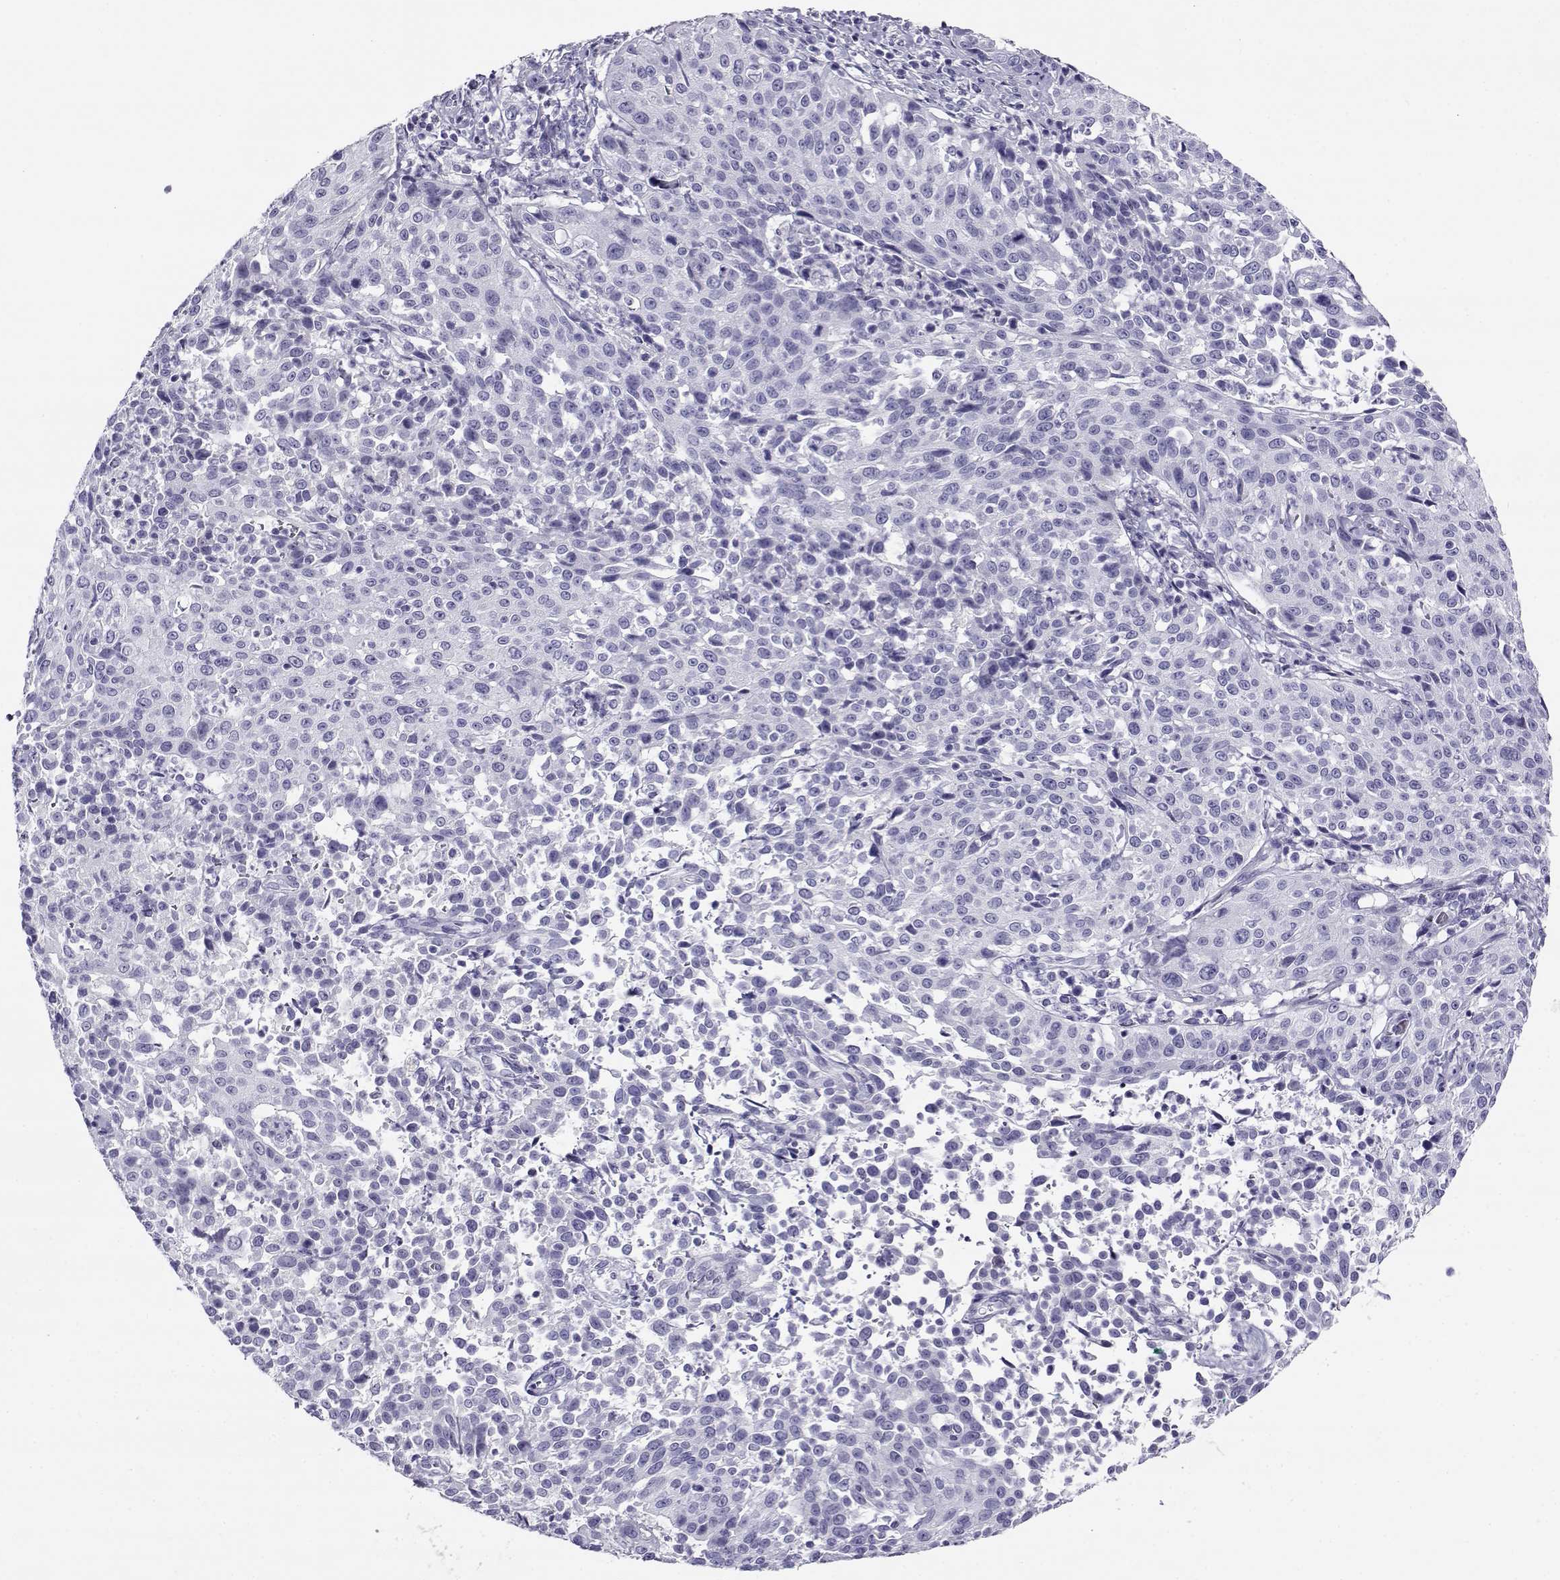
{"staining": {"intensity": "negative", "quantity": "none", "location": "none"}, "tissue": "cervical cancer", "cell_type": "Tumor cells", "image_type": "cancer", "snomed": [{"axis": "morphology", "description": "Squamous cell carcinoma, NOS"}, {"axis": "topography", "description": "Cervix"}], "caption": "DAB (3,3'-diaminobenzidine) immunohistochemical staining of human cervical cancer (squamous cell carcinoma) reveals no significant positivity in tumor cells.", "gene": "RHOXF2", "patient": {"sex": "female", "age": 26}}